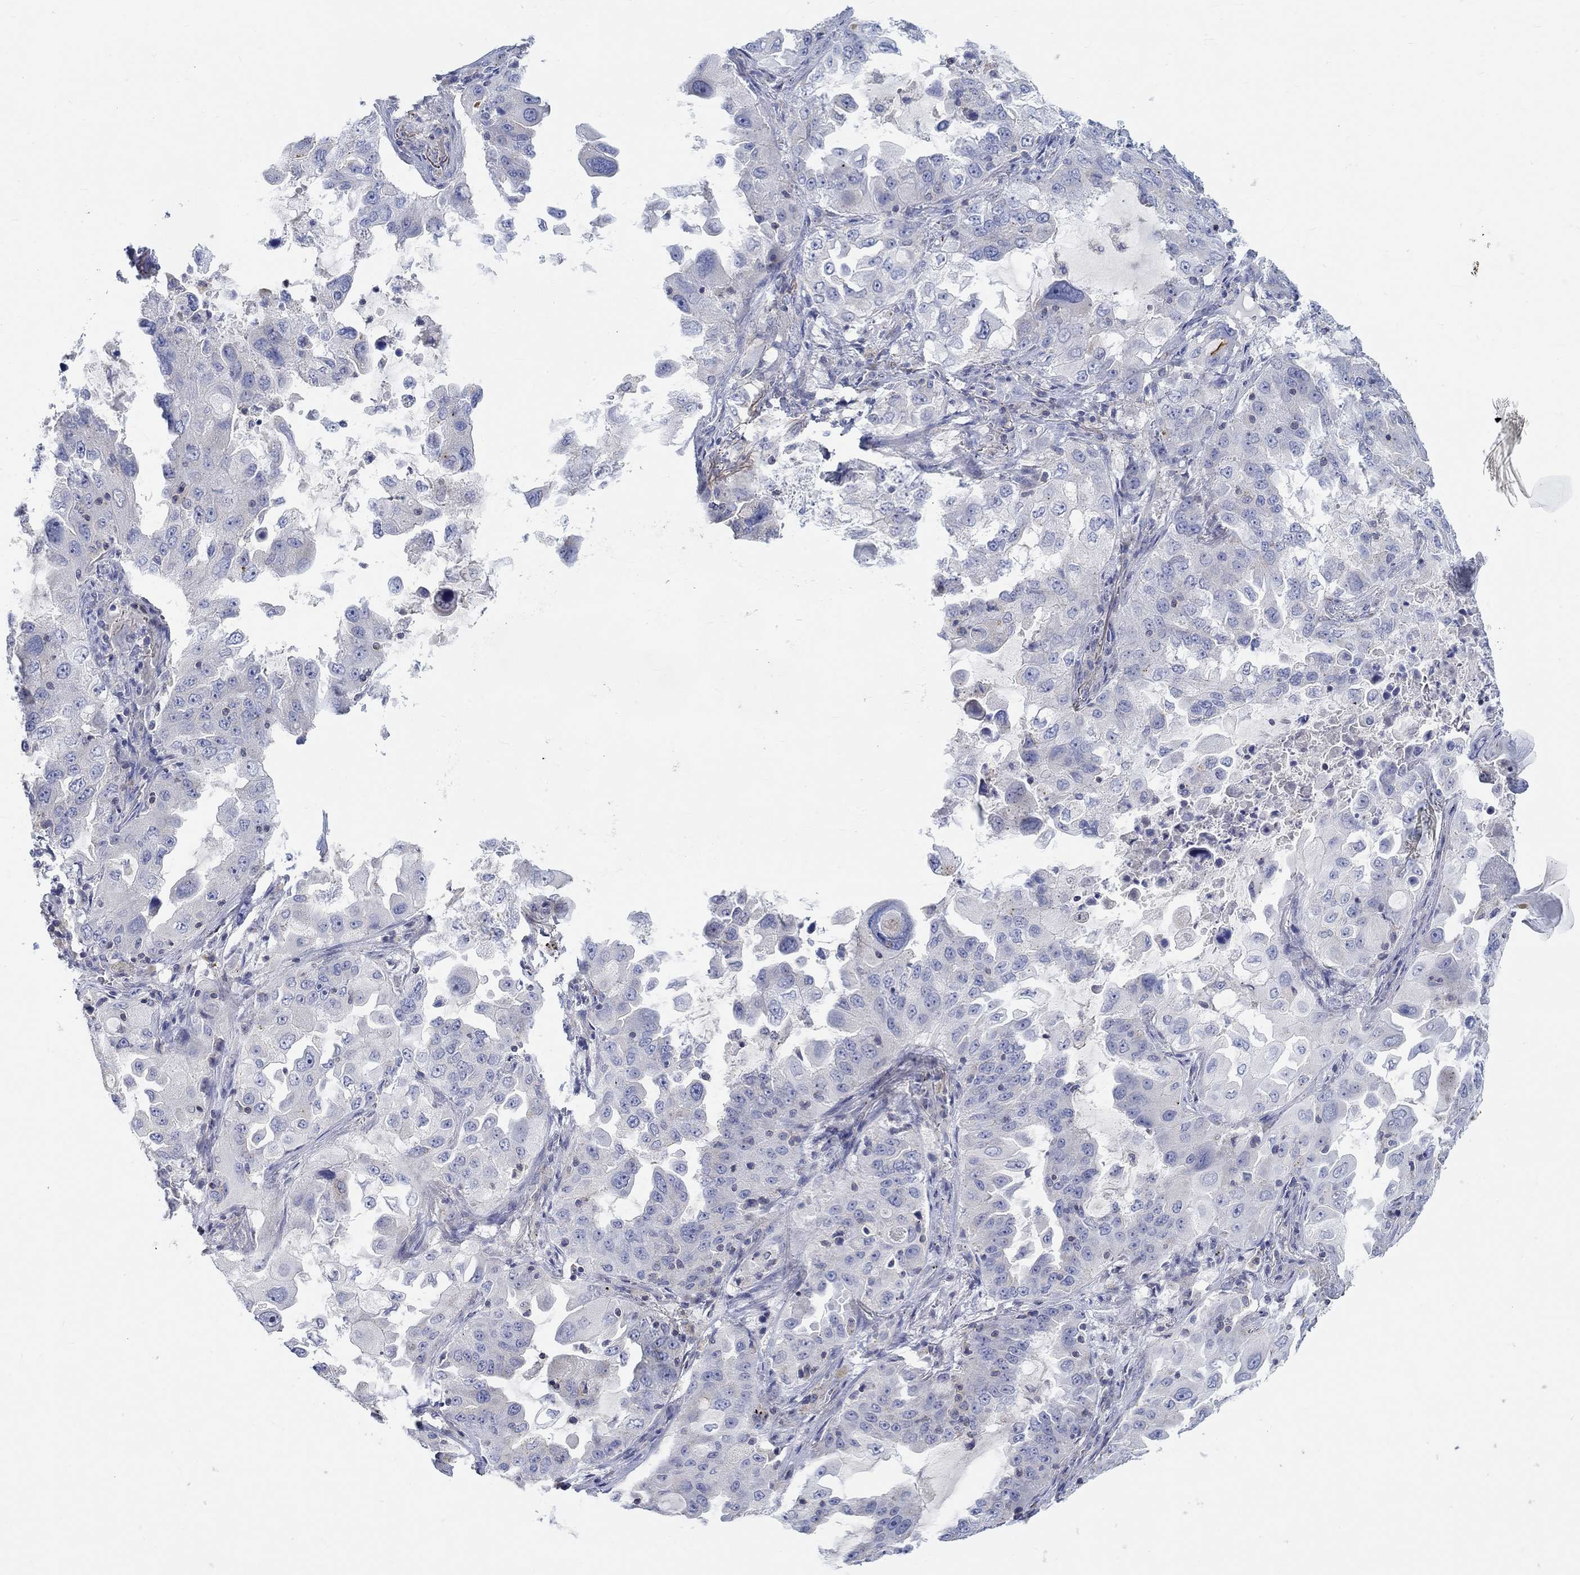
{"staining": {"intensity": "negative", "quantity": "none", "location": "none"}, "tissue": "lung cancer", "cell_type": "Tumor cells", "image_type": "cancer", "snomed": [{"axis": "morphology", "description": "Adenocarcinoma, NOS"}, {"axis": "topography", "description": "Lung"}], "caption": "Lung cancer (adenocarcinoma) stained for a protein using immunohistochemistry displays no expression tumor cells.", "gene": "NAV3", "patient": {"sex": "female", "age": 61}}